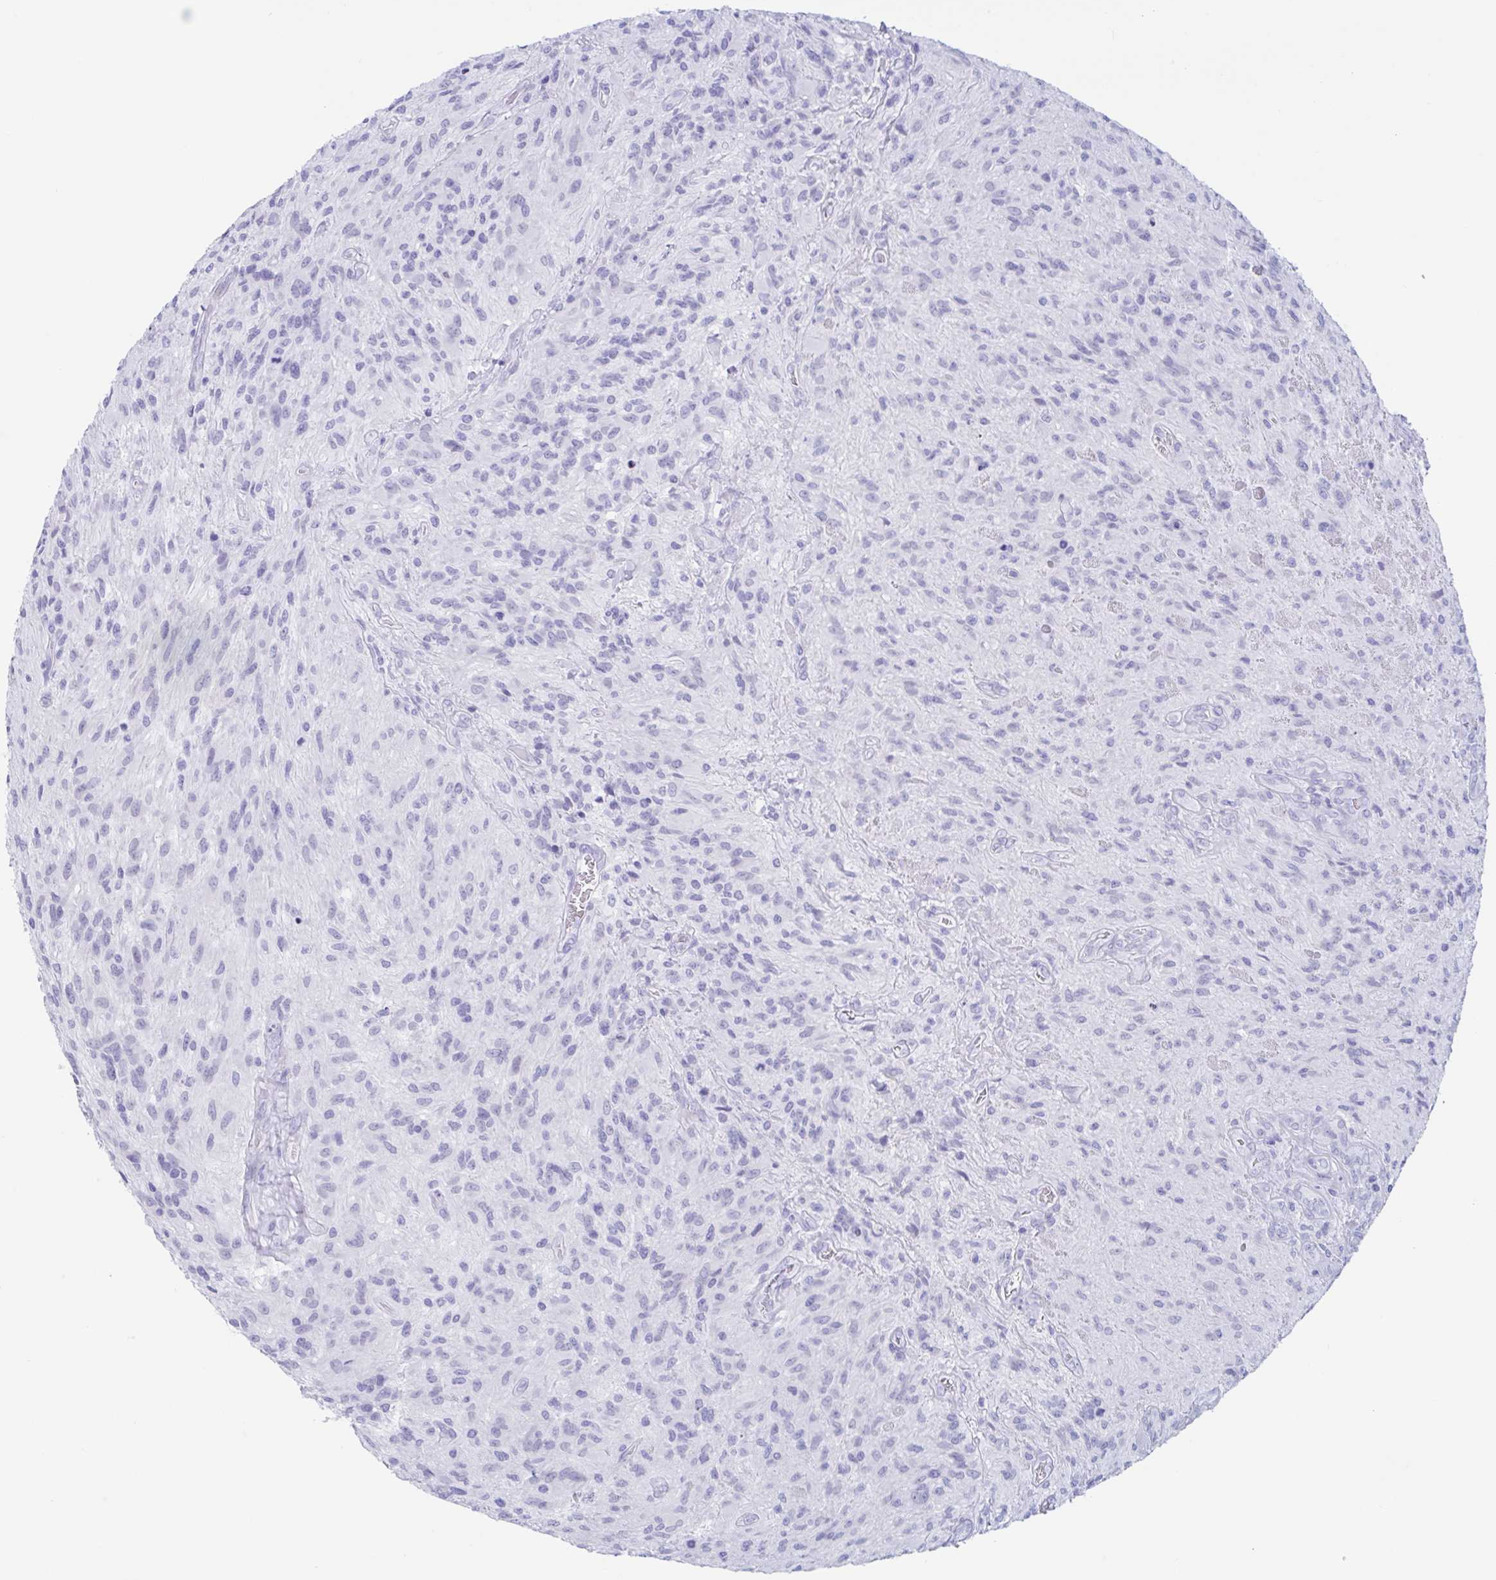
{"staining": {"intensity": "negative", "quantity": "none", "location": "none"}, "tissue": "glioma", "cell_type": "Tumor cells", "image_type": "cancer", "snomed": [{"axis": "morphology", "description": "Glioma, malignant, High grade"}, {"axis": "topography", "description": "Brain"}], "caption": "Malignant glioma (high-grade) was stained to show a protein in brown. There is no significant expression in tumor cells. The staining was performed using DAB (3,3'-diaminobenzidine) to visualize the protein expression in brown, while the nuclei were stained in blue with hematoxylin (Magnification: 20x).", "gene": "CDX4", "patient": {"sex": "male", "age": 47}}